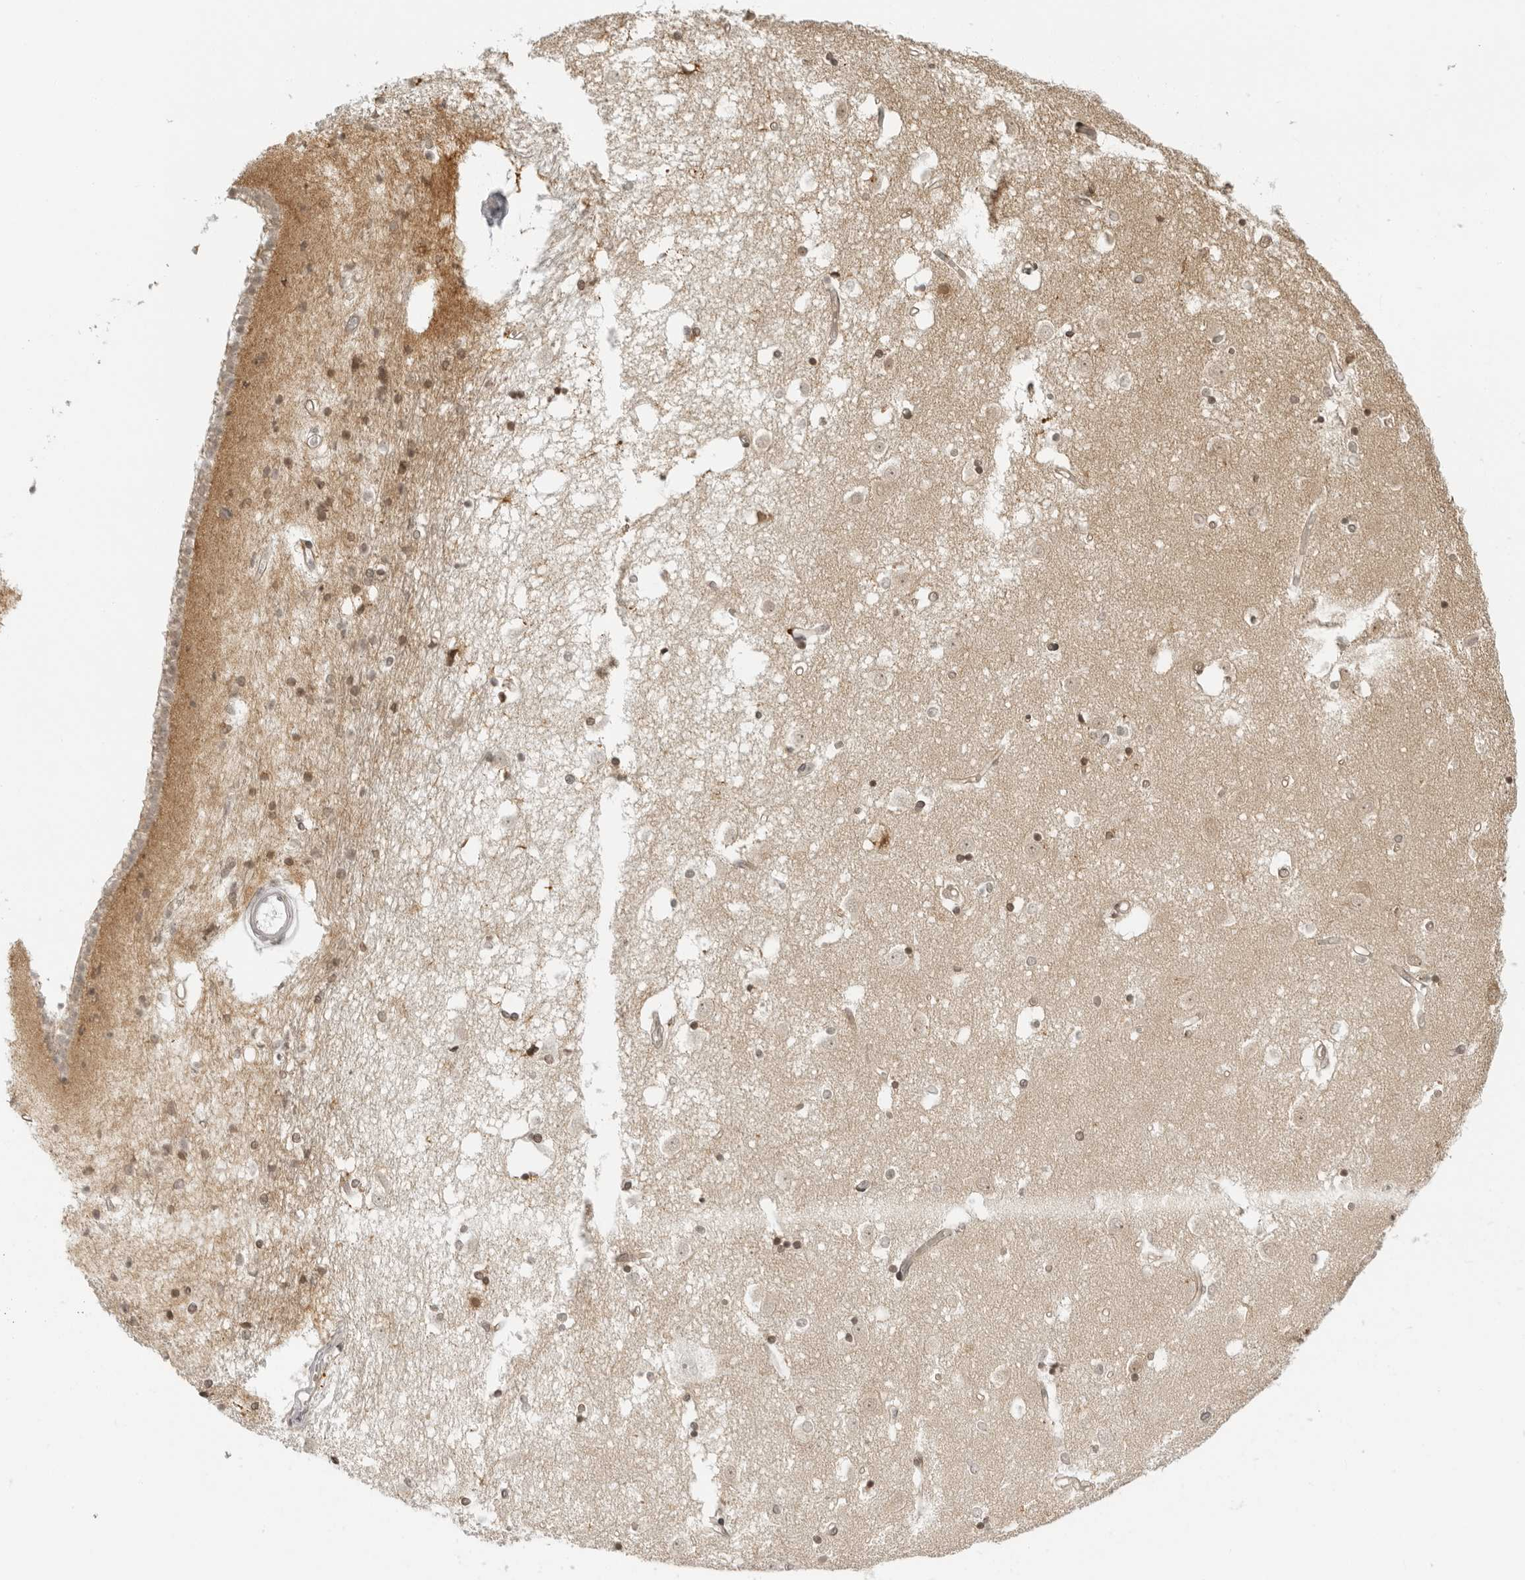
{"staining": {"intensity": "moderate", "quantity": "25%-75%", "location": "cytoplasmic/membranous,nuclear"}, "tissue": "caudate", "cell_type": "Glial cells", "image_type": "normal", "snomed": [{"axis": "morphology", "description": "Normal tissue, NOS"}, {"axis": "topography", "description": "Lateral ventricle wall"}], "caption": "Caudate was stained to show a protein in brown. There is medium levels of moderate cytoplasmic/membranous,nuclear expression in approximately 25%-75% of glial cells. (DAB IHC with brightfield microscopy, high magnification).", "gene": "PRRC2C", "patient": {"sex": "male", "age": 45}}